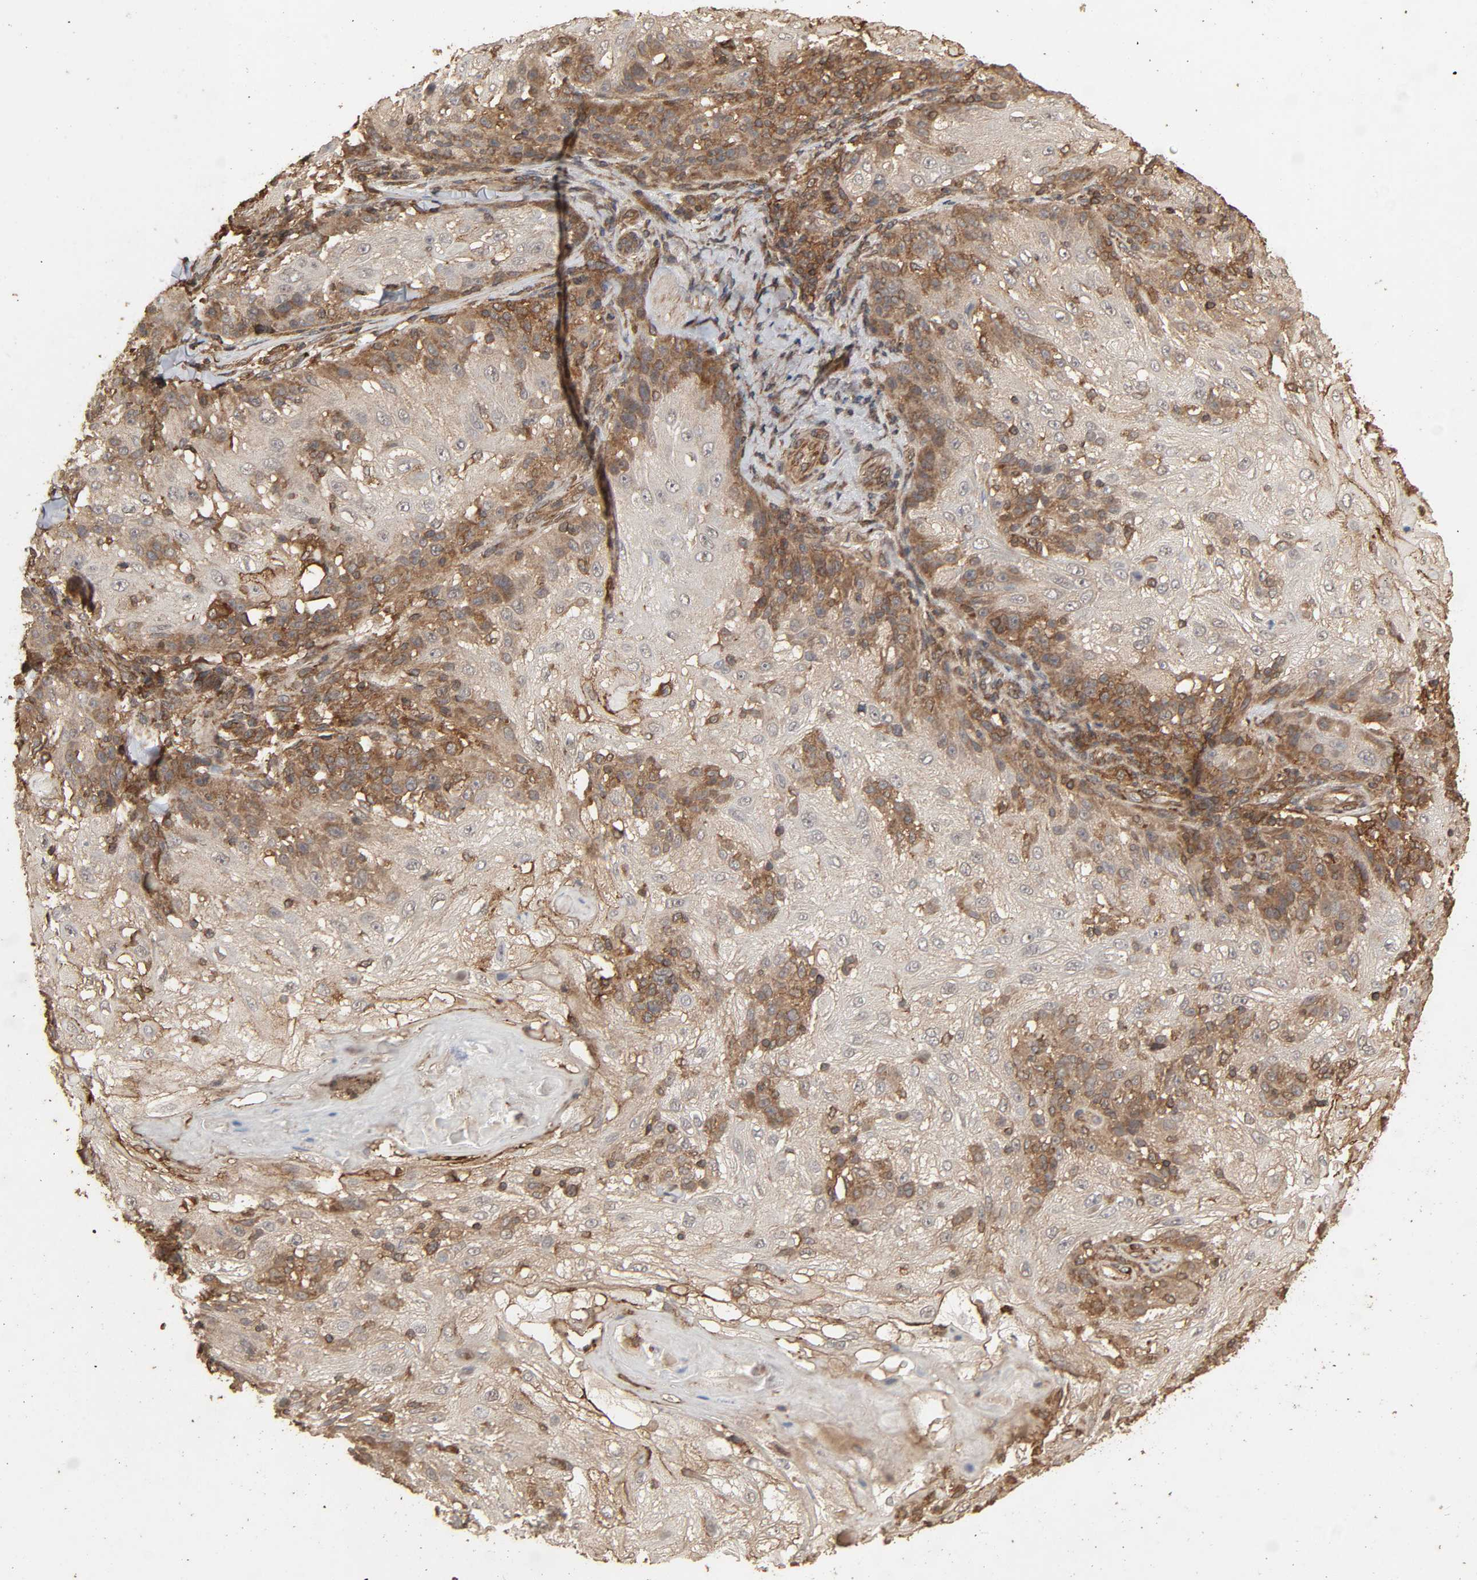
{"staining": {"intensity": "moderate", "quantity": "25%-75%", "location": "cytoplasmic/membranous"}, "tissue": "skin cancer", "cell_type": "Tumor cells", "image_type": "cancer", "snomed": [{"axis": "morphology", "description": "Normal tissue, NOS"}, {"axis": "morphology", "description": "Squamous cell carcinoma, NOS"}, {"axis": "topography", "description": "Skin"}], "caption": "Protein expression analysis of human skin squamous cell carcinoma reveals moderate cytoplasmic/membranous expression in approximately 25%-75% of tumor cells. Ihc stains the protein in brown and the nuclei are stained blue.", "gene": "RPS6KA6", "patient": {"sex": "female", "age": 83}}